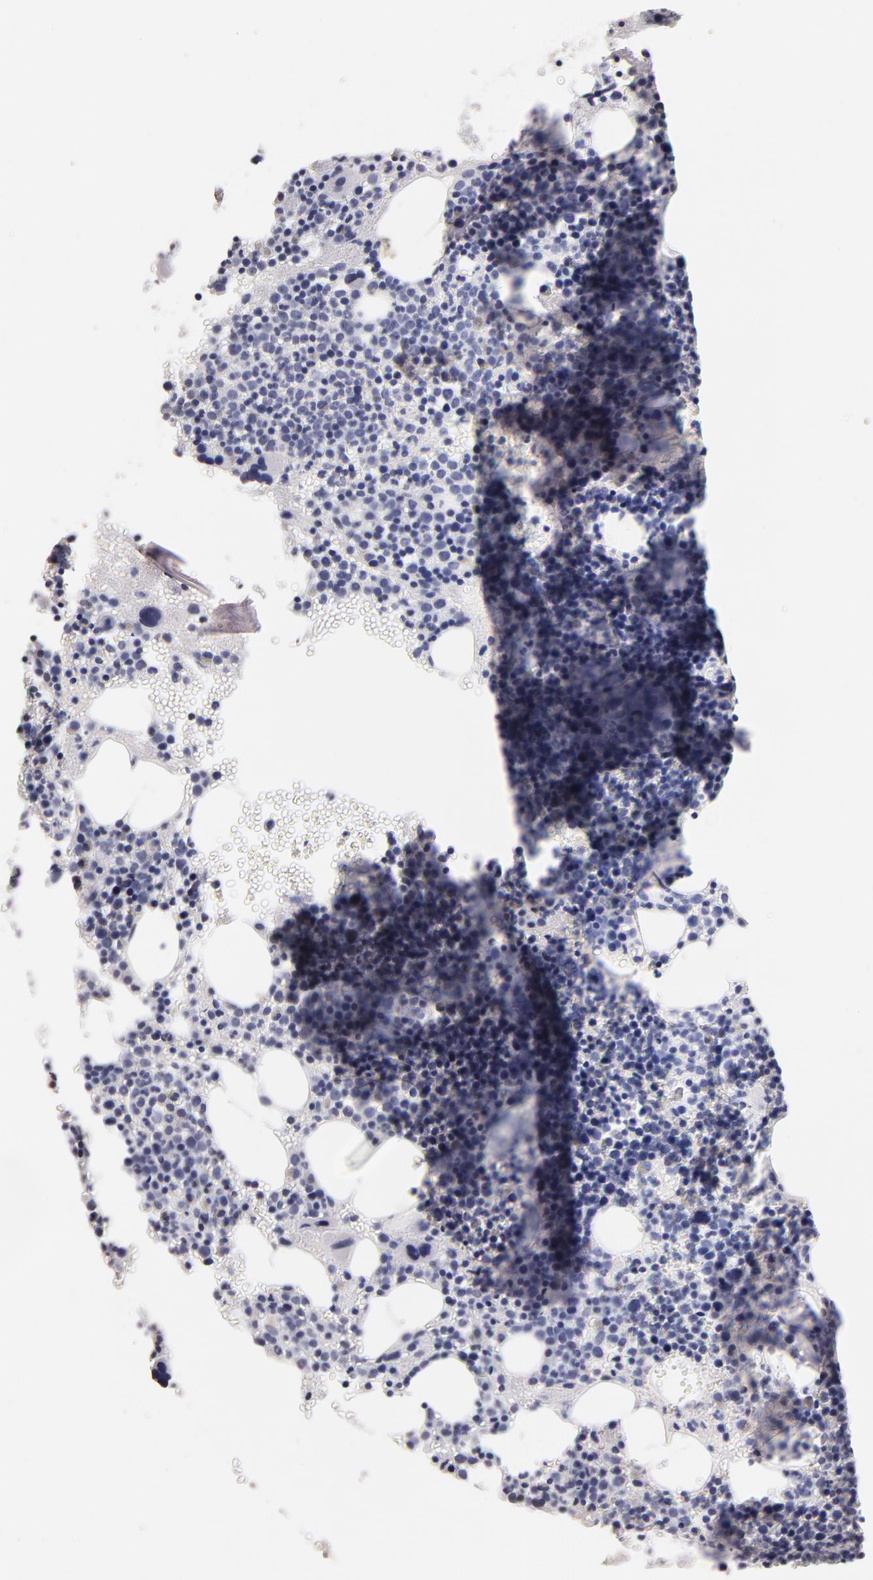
{"staining": {"intensity": "weak", "quantity": "<25%", "location": "cytoplasmic/membranous"}, "tissue": "bone marrow", "cell_type": "Hematopoietic cells", "image_type": "normal", "snomed": [{"axis": "morphology", "description": "Normal tissue, NOS"}, {"axis": "topography", "description": "Bone marrow"}], "caption": "Immunohistochemical staining of normal bone marrow demonstrates no significant staining in hematopoietic cells.", "gene": "SOX10", "patient": {"sex": "male", "age": 34}}